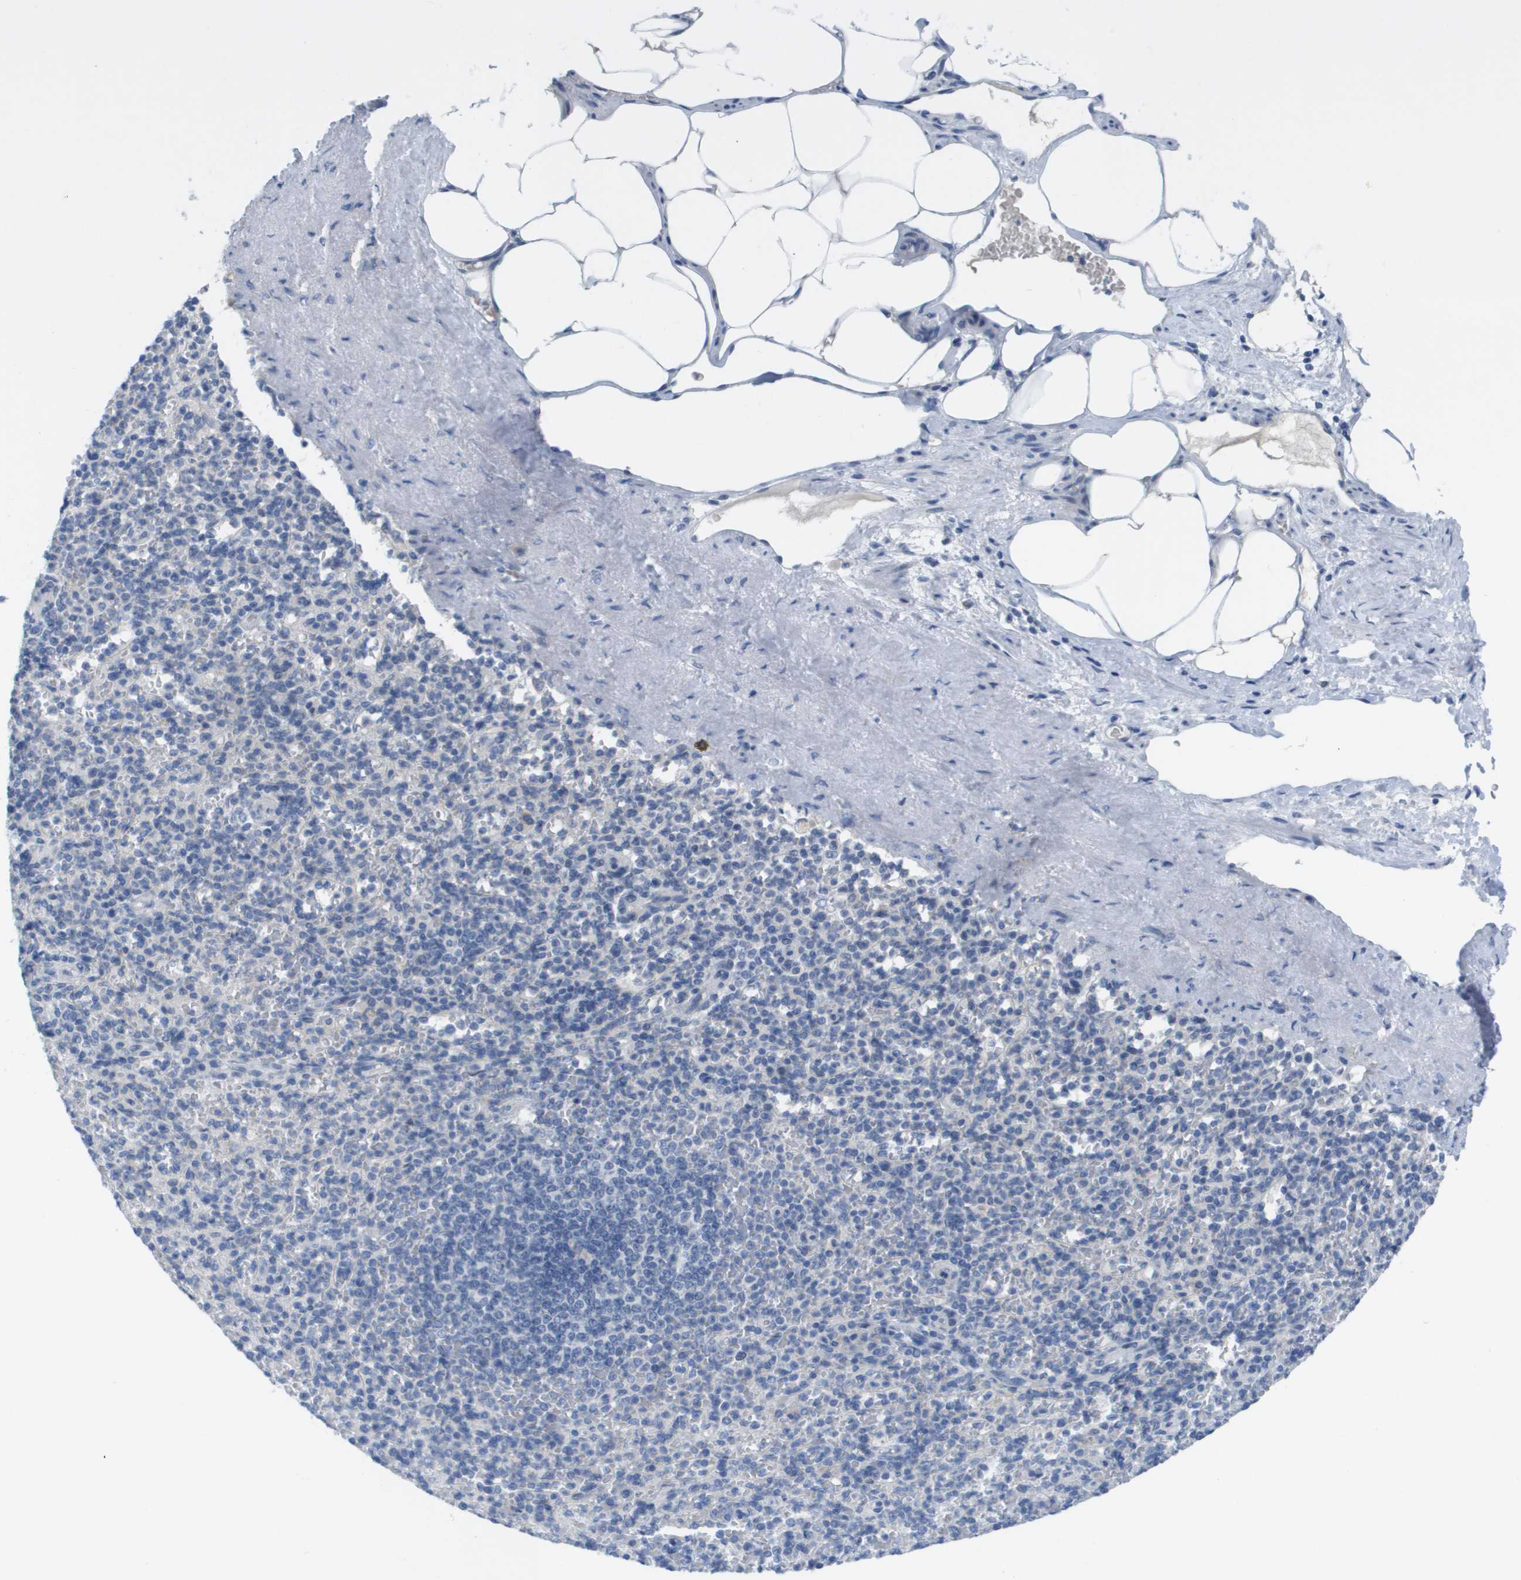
{"staining": {"intensity": "negative", "quantity": "none", "location": "none"}, "tissue": "spleen", "cell_type": "Cells in red pulp", "image_type": "normal", "snomed": [{"axis": "morphology", "description": "Normal tissue, NOS"}, {"axis": "topography", "description": "Spleen"}], "caption": "A micrograph of spleen stained for a protein demonstrates no brown staining in cells in red pulp.", "gene": "PDE4A", "patient": {"sex": "female", "age": 74}}